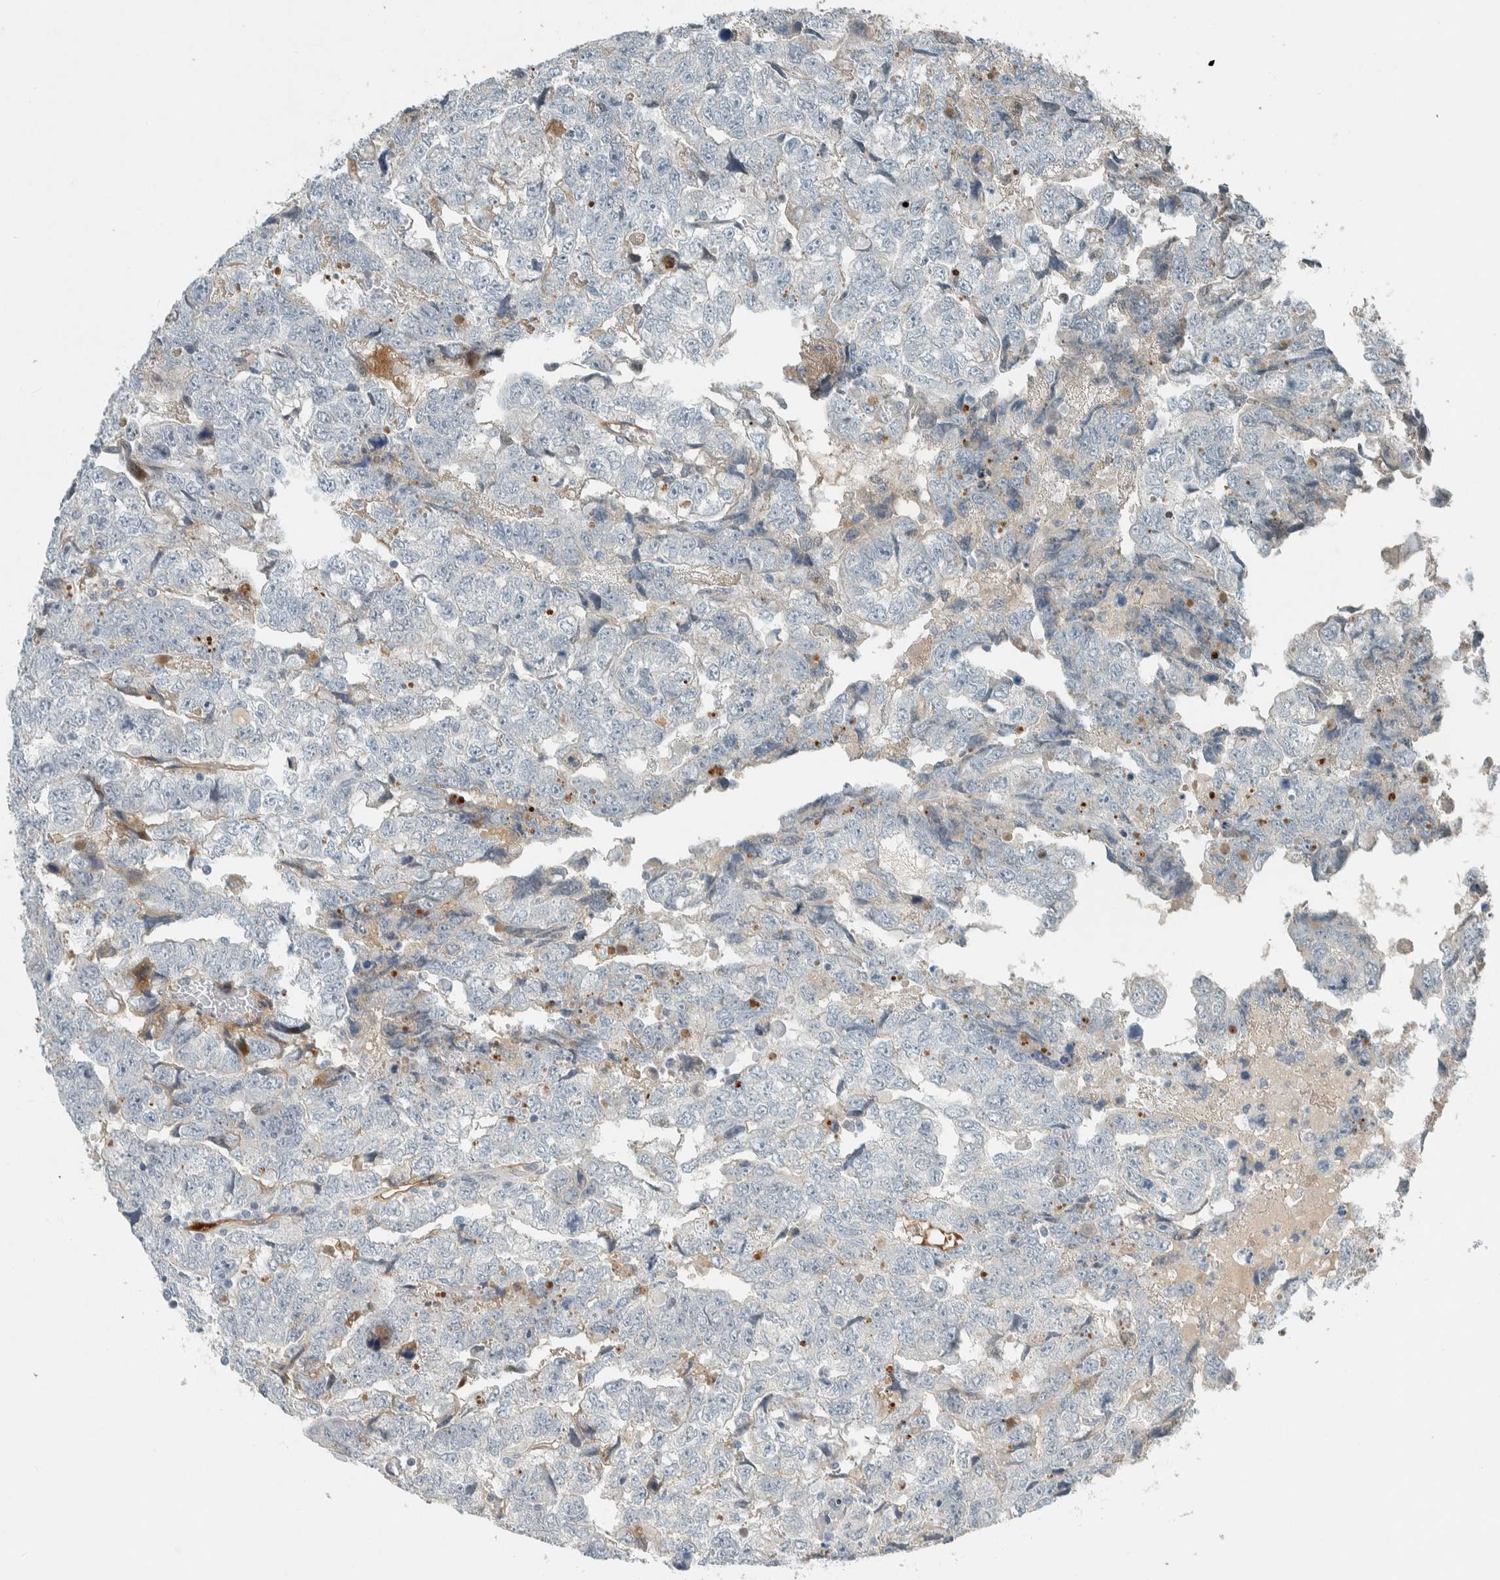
{"staining": {"intensity": "negative", "quantity": "none", "location": "none"}, "tissue": "testis cancer", "cell_type": "Tumor cells", "image_type": "cancer", "snomed": [{"axis": "morphology", "description": "Carcinoma, Embryonal, NOS"}, {"axis": "topography", "description": "Testis"}], "caption": "There is no significant expression in tumor cells of testis cancer.", "gene": "CERCAM", "patient": {"sex": "male", "age": 36}}